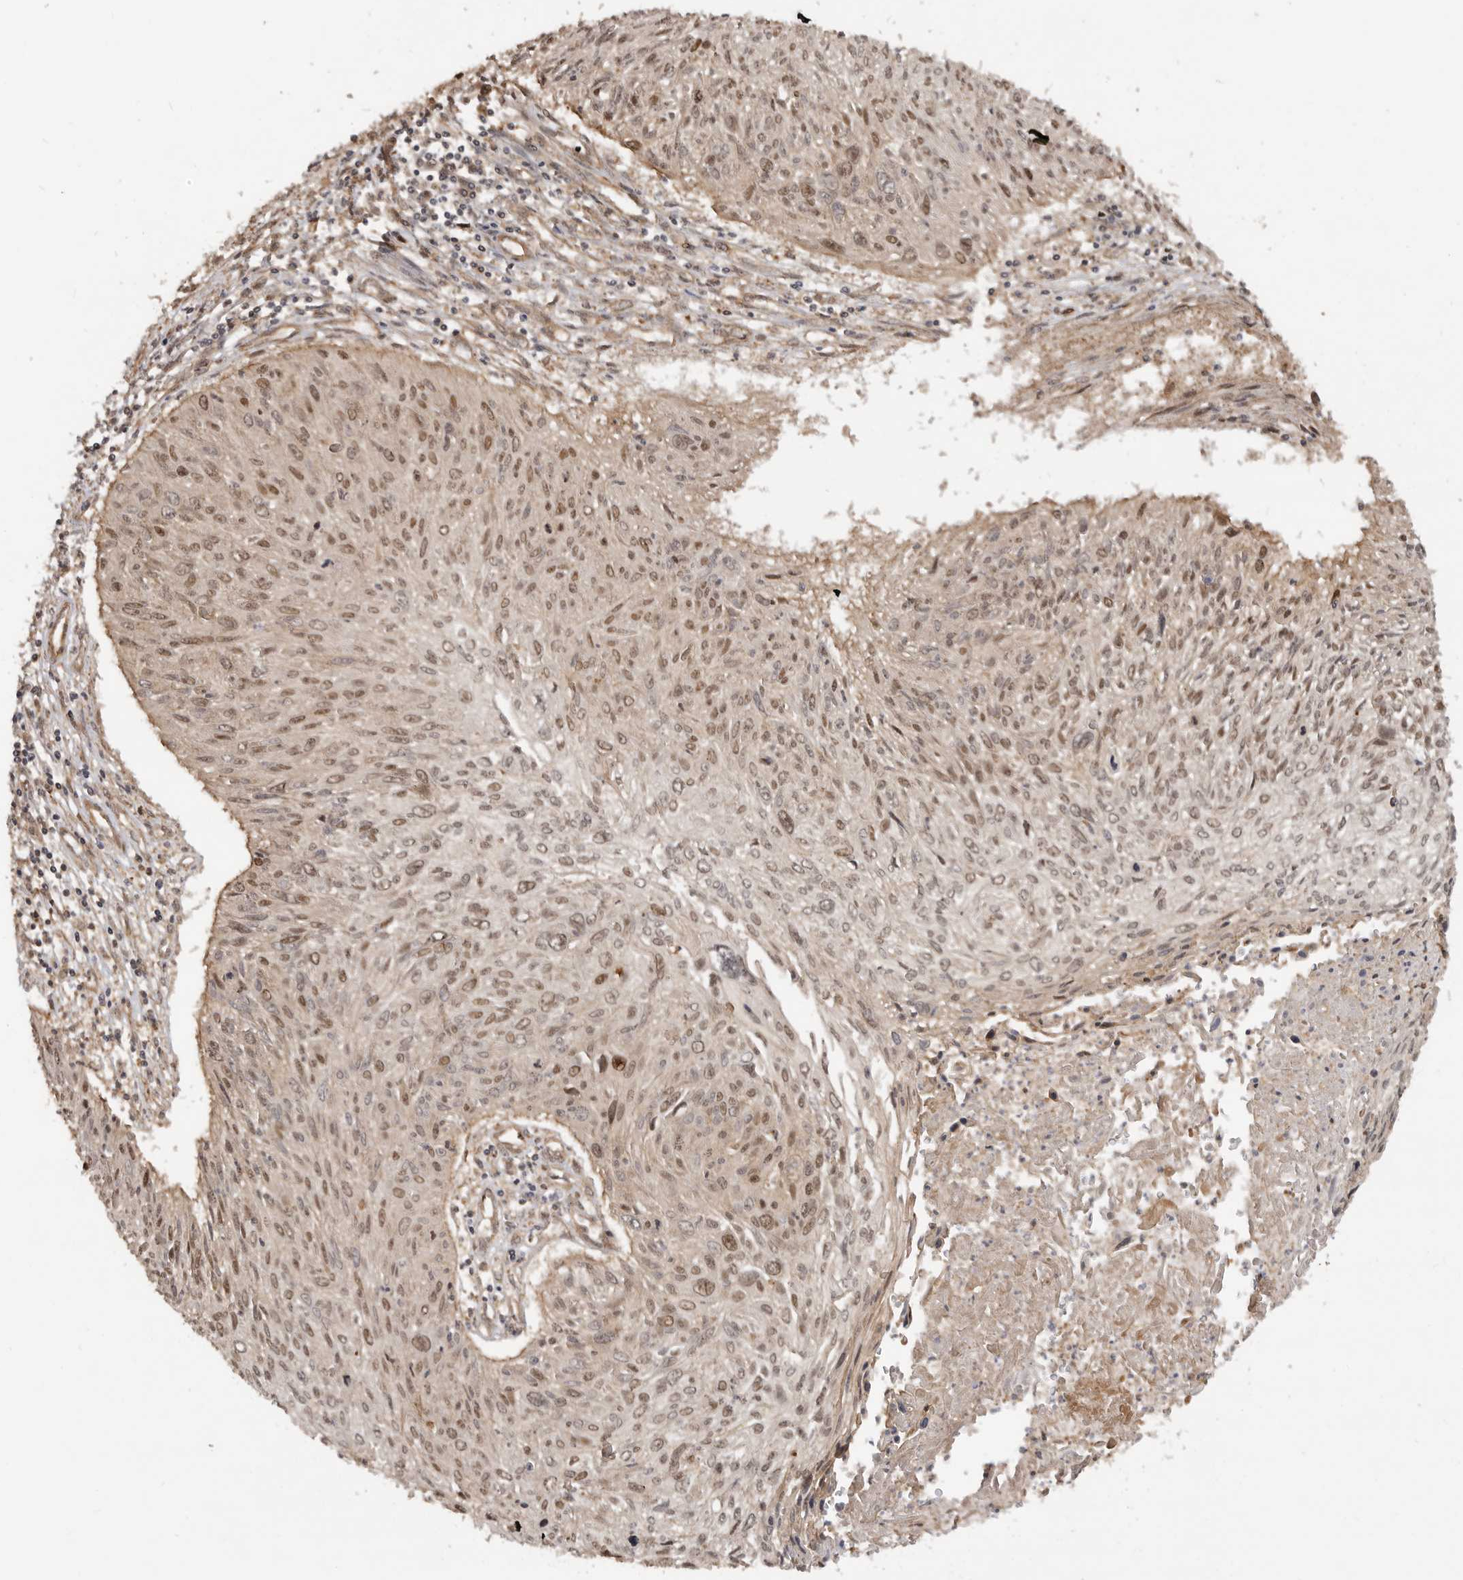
{"staining": {"intensity": "weak", "quantity": ">75%", "location": "nuclear"}, "tissue": "cervical cancer", "cell_type": "Tumor cells", "image_type": "cancer", "snomed": [{"axis": "morphology", "description": "Squamous cell carcinoma, NOS"}, {"axis": "topography", "description": "Cervix"}], "caption": "Tumor cells display low levels of weak nuclear staining in about >75% of cells in human cervical cancer.", "gene": "ADPRS", "patient": {"sex": "female", "age": 51}}